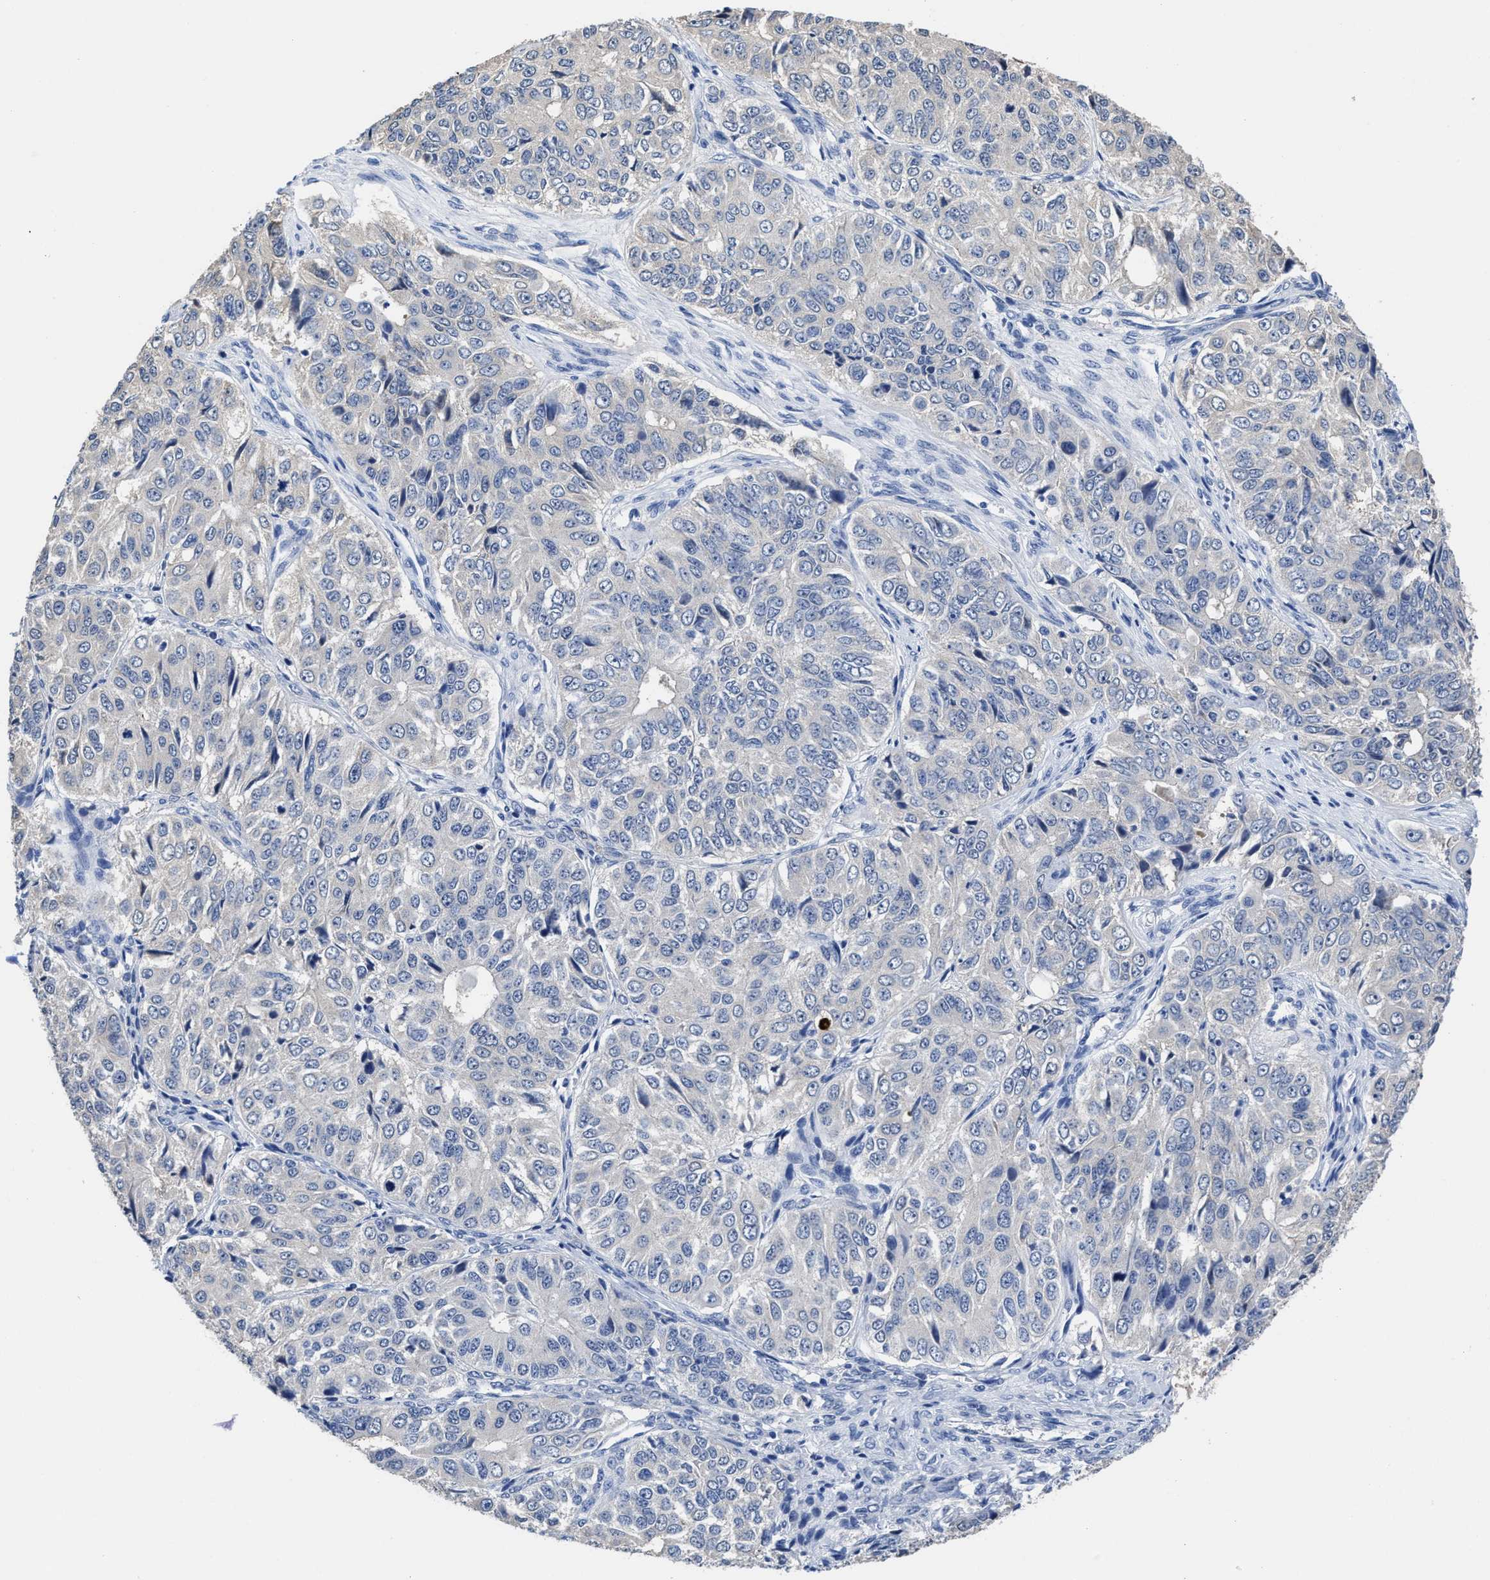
{"staining": {"intensity": "negative", "quantity": "none", "location": "none"}, "tissue": "ovarian cancer", "cell_type": "Tumor cells", "image_type": "cancer", "snomed": [{"axis": "morphology", "description": "Carcinoma, endometroid"}, {"axis": "topography", "description": "Ovary"}], "caption": "IHC histopathology image of neoplastic tissue: human endometroid carcinoma (ovarian) stained with DAB shows no significant protein positivity in tumor cells. The staining is performed using DAB brown chromogen with nuclei counter-stained in using hematoxylin.", "gene": "HOOK1", "patient": {"sex": "female", "age": 51}}